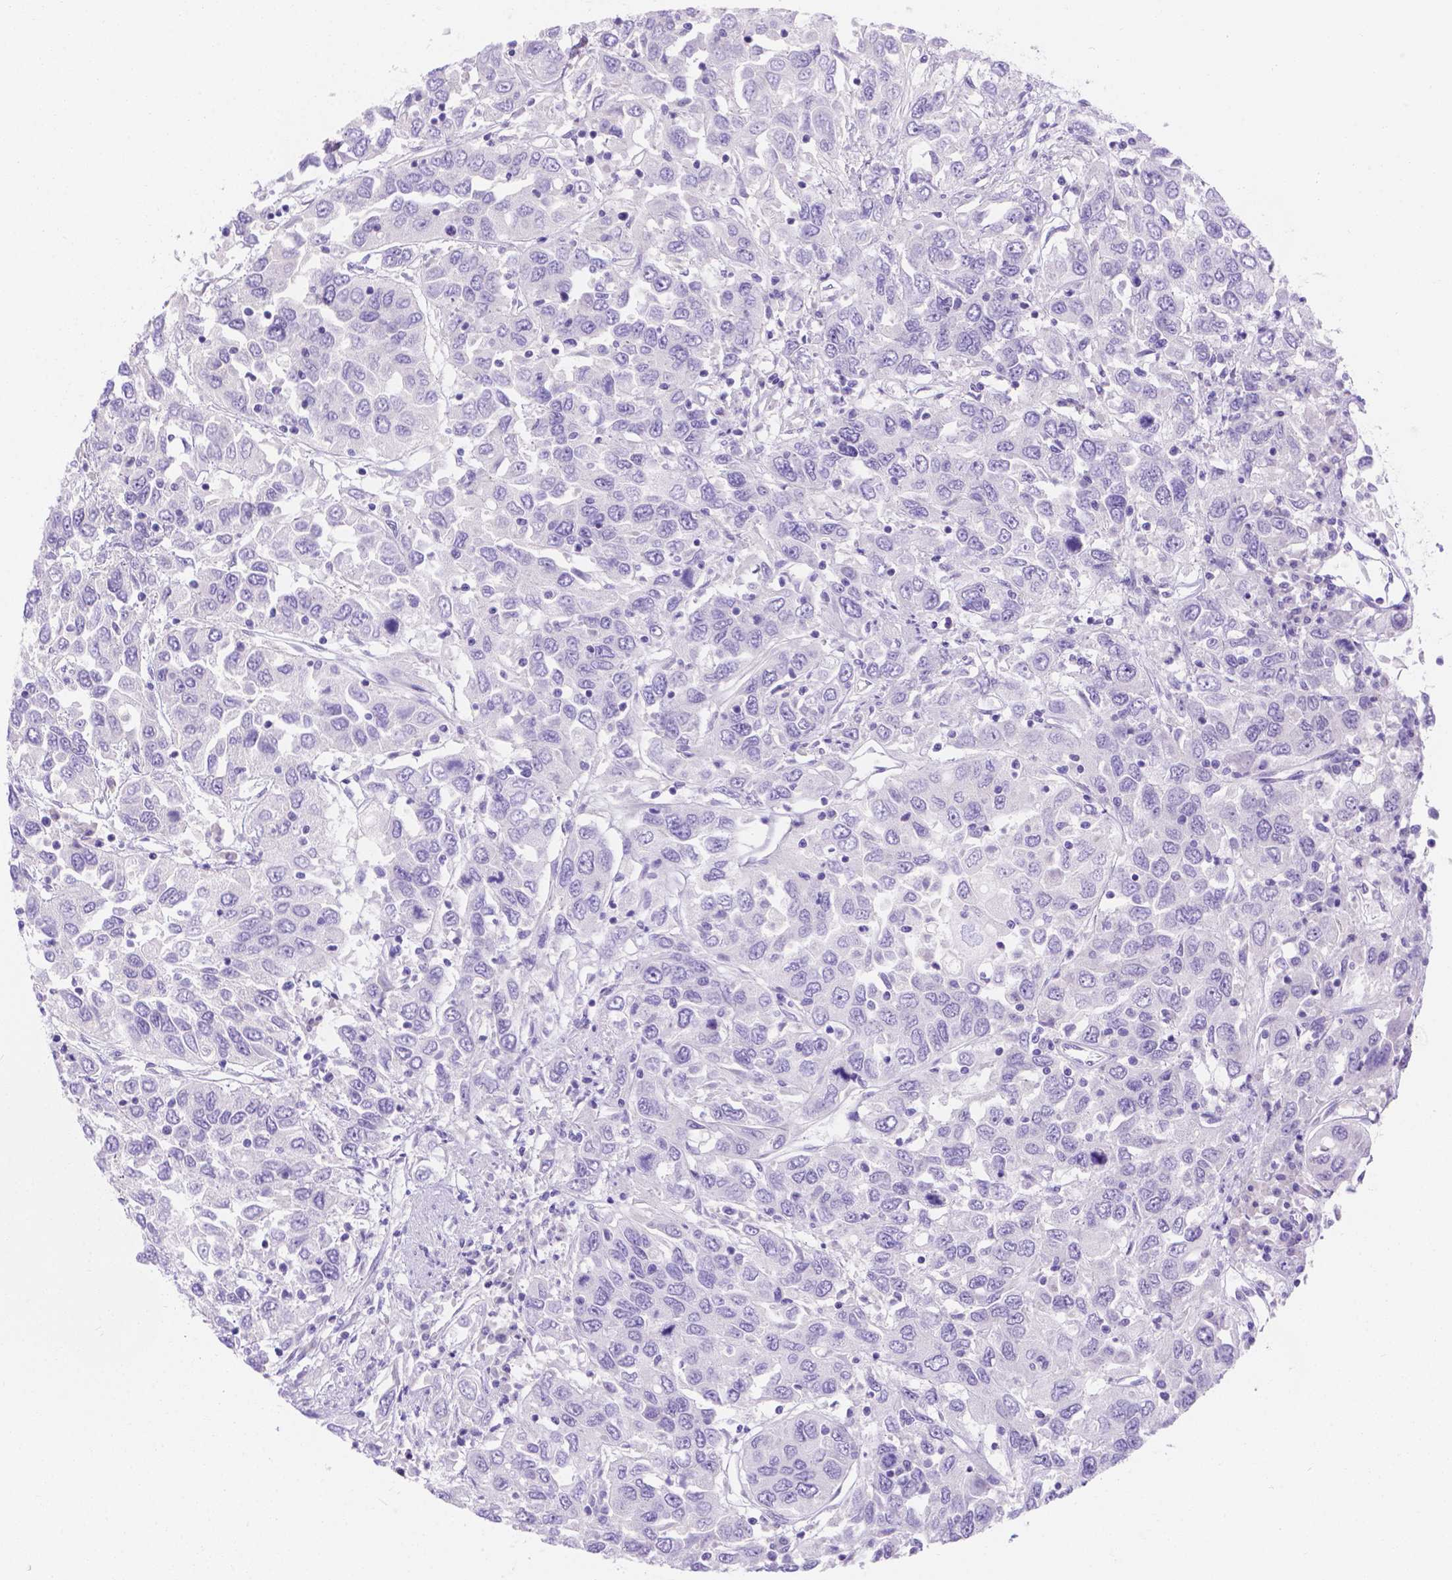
{"staining": {"intensity": "negative", "quantity": "none", "location": "none"}, "tissue": "urothelial cancer", "cell_type": "Tumor cells", "image_type": "cancer", "snomed": [{"axis": "morphology", "description": "Urothelial carcinoma, High grade"}, {"axis": "topography", "description": "Urinary bladder"}], "caption": "Tumor cells are negative for brown protein staining in urothelial cancer.", "gene": "MLN", "patient": {"sex": "male", "age": 76}}